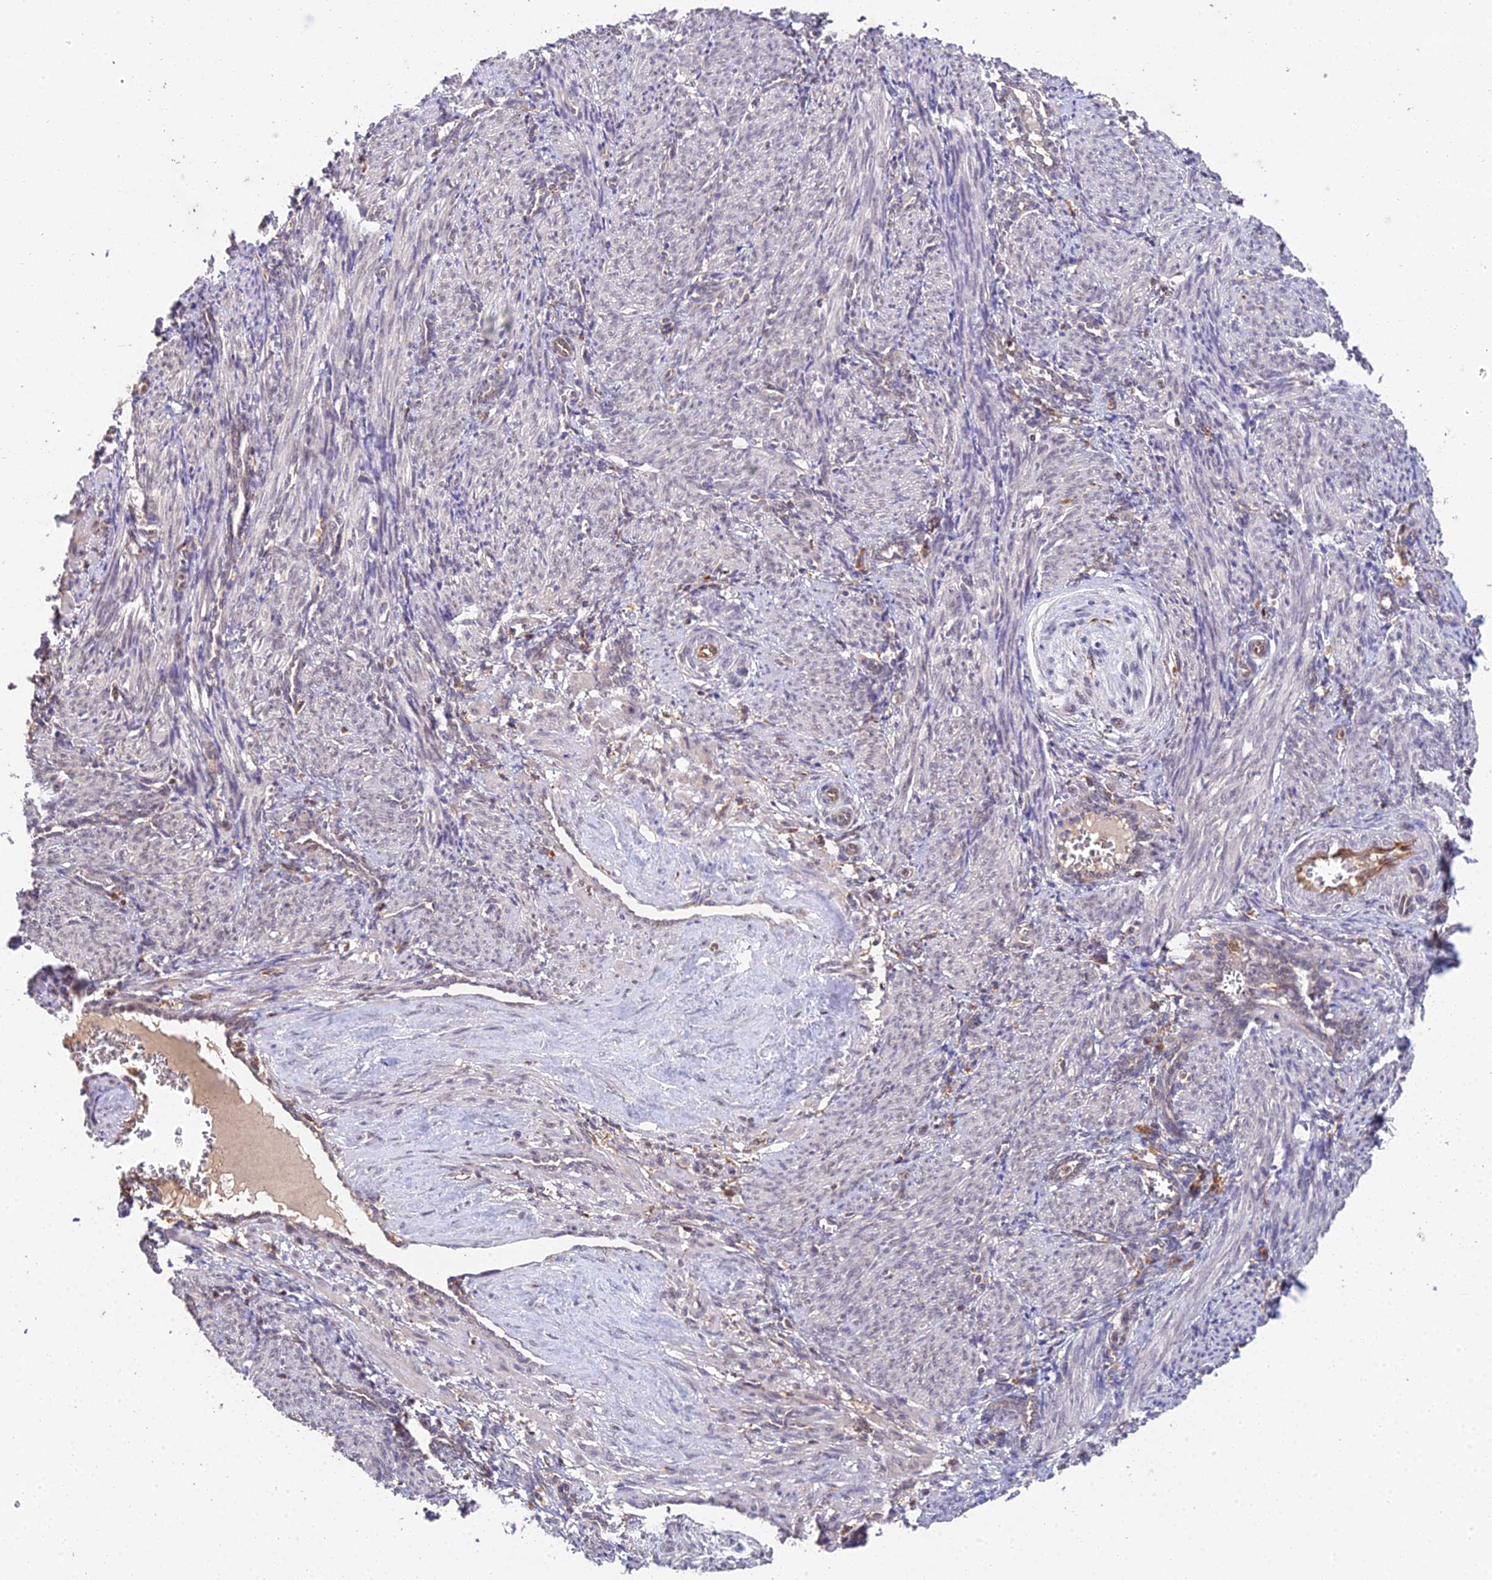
{"staining": {"intensity": "weak", "quantity": "<25%", "location": "nuclear"}, "tissue": "smooth muscle", "cell_type": "Smooth muscle cells", "image_type": "normal", "snomed": [{"axis": "morphology", "description": "Normal tissue, NOS"}, {"axis": "topography", "description": "Endometrium"}], "caption": "Immunohistochemistry (IHC) image of normal smooth muscle stained for a protein (brown), which shows no positivity in smooth muscle cells.", "gene": "TPRX1", "patient": {"sex": "female", "age": 33}}